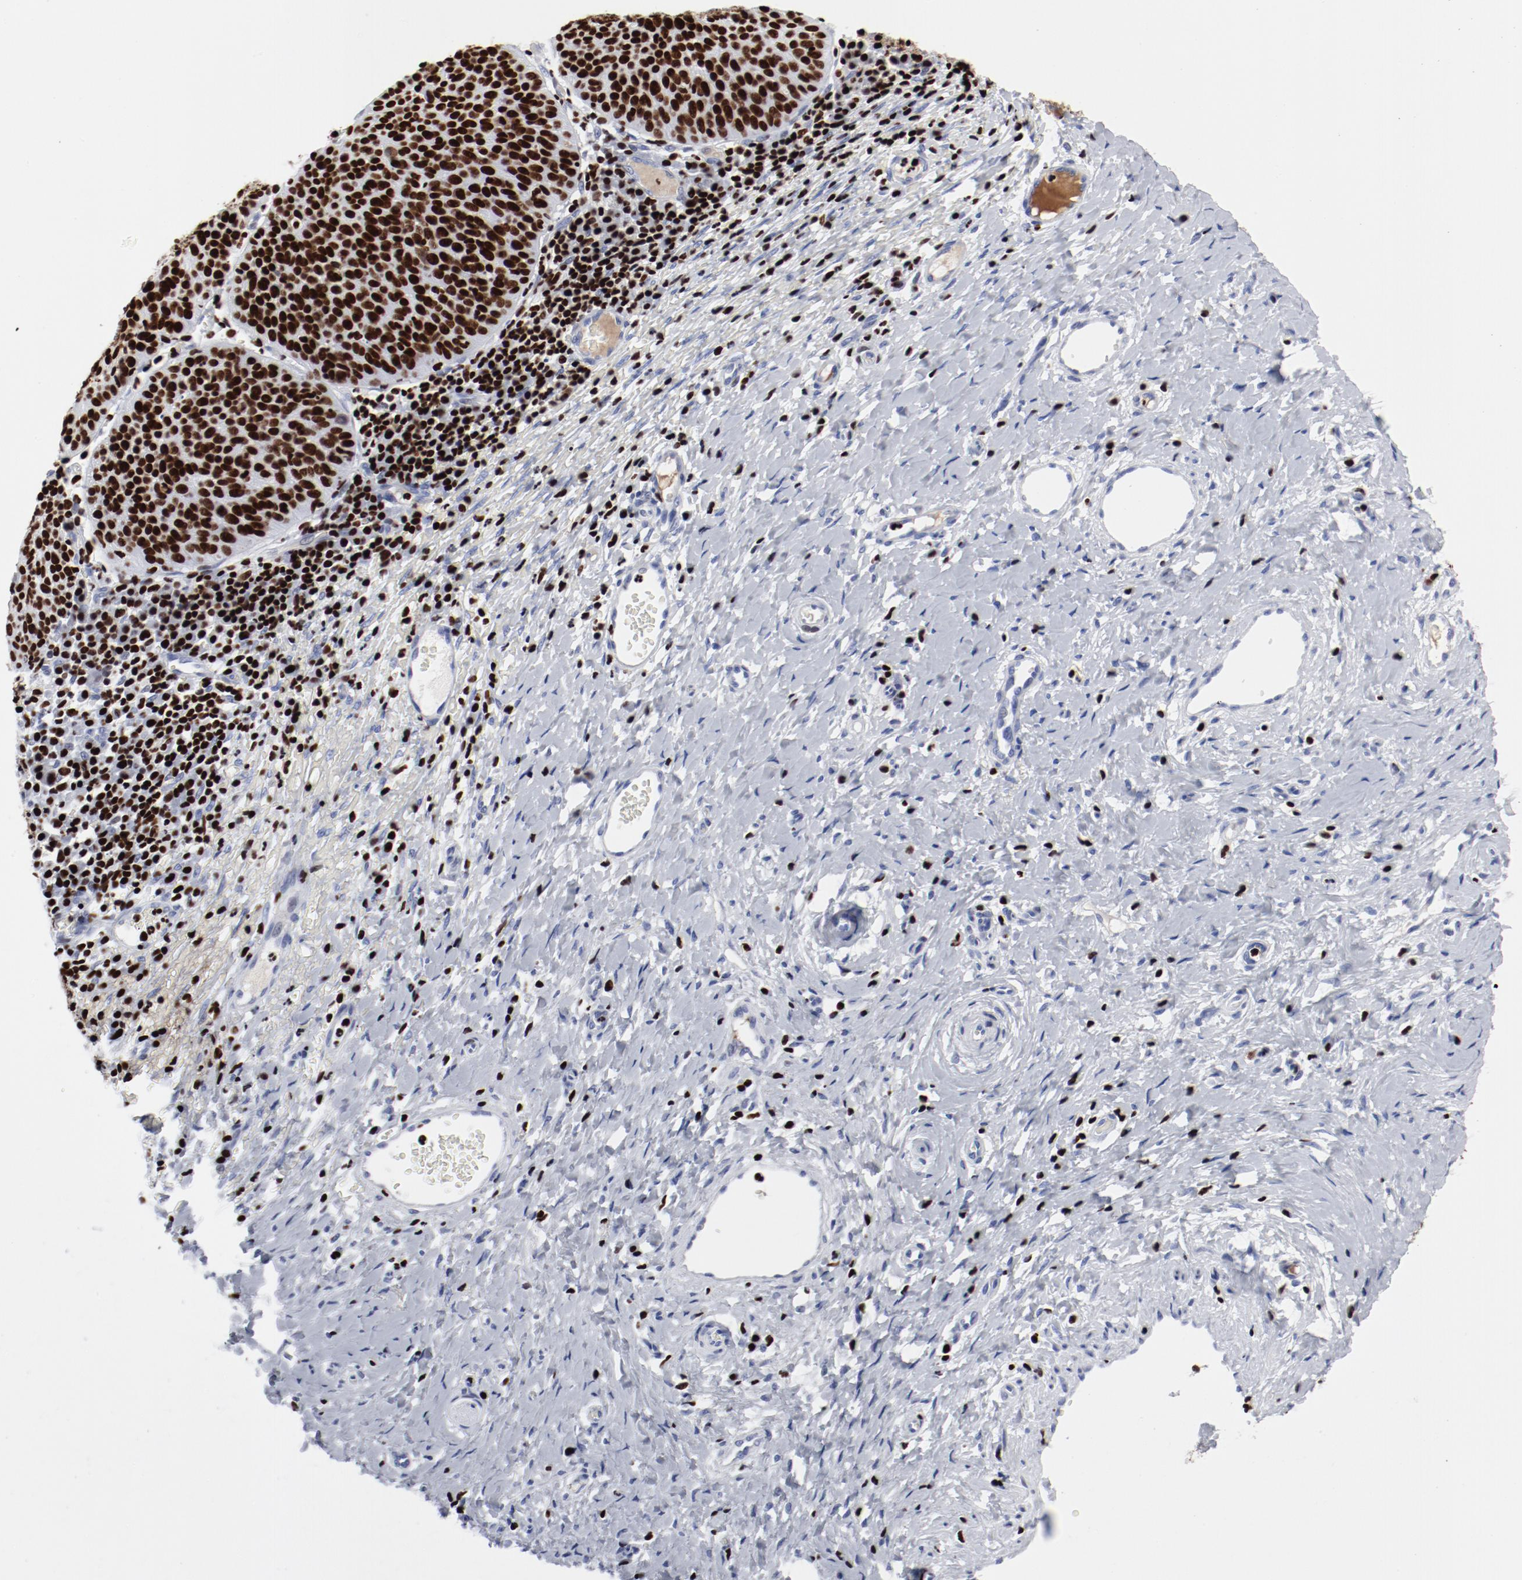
{"staining": {"intensity": "strong", "quantity": ">75%", "location": "nuclear"}, "tissue": "cervical cancer", "cell_type": "Tumor cells", "image_type": "cancer", "snomed": [{"axis": "morphology", "description": "Normal tissue, NOS"}, {"axis": "morphology", "description": "Squamous cell carcinoma, NOS"}, {"axis": "topography", "description": "Cervix"}], "caption": "Protein staining of cervical squamous cell carcinoma tissue shows strong nuclear staining in about >75% of tumor cells.", "gene": "SMARCC2", "patient": {"sex": "female", "age": 39}}